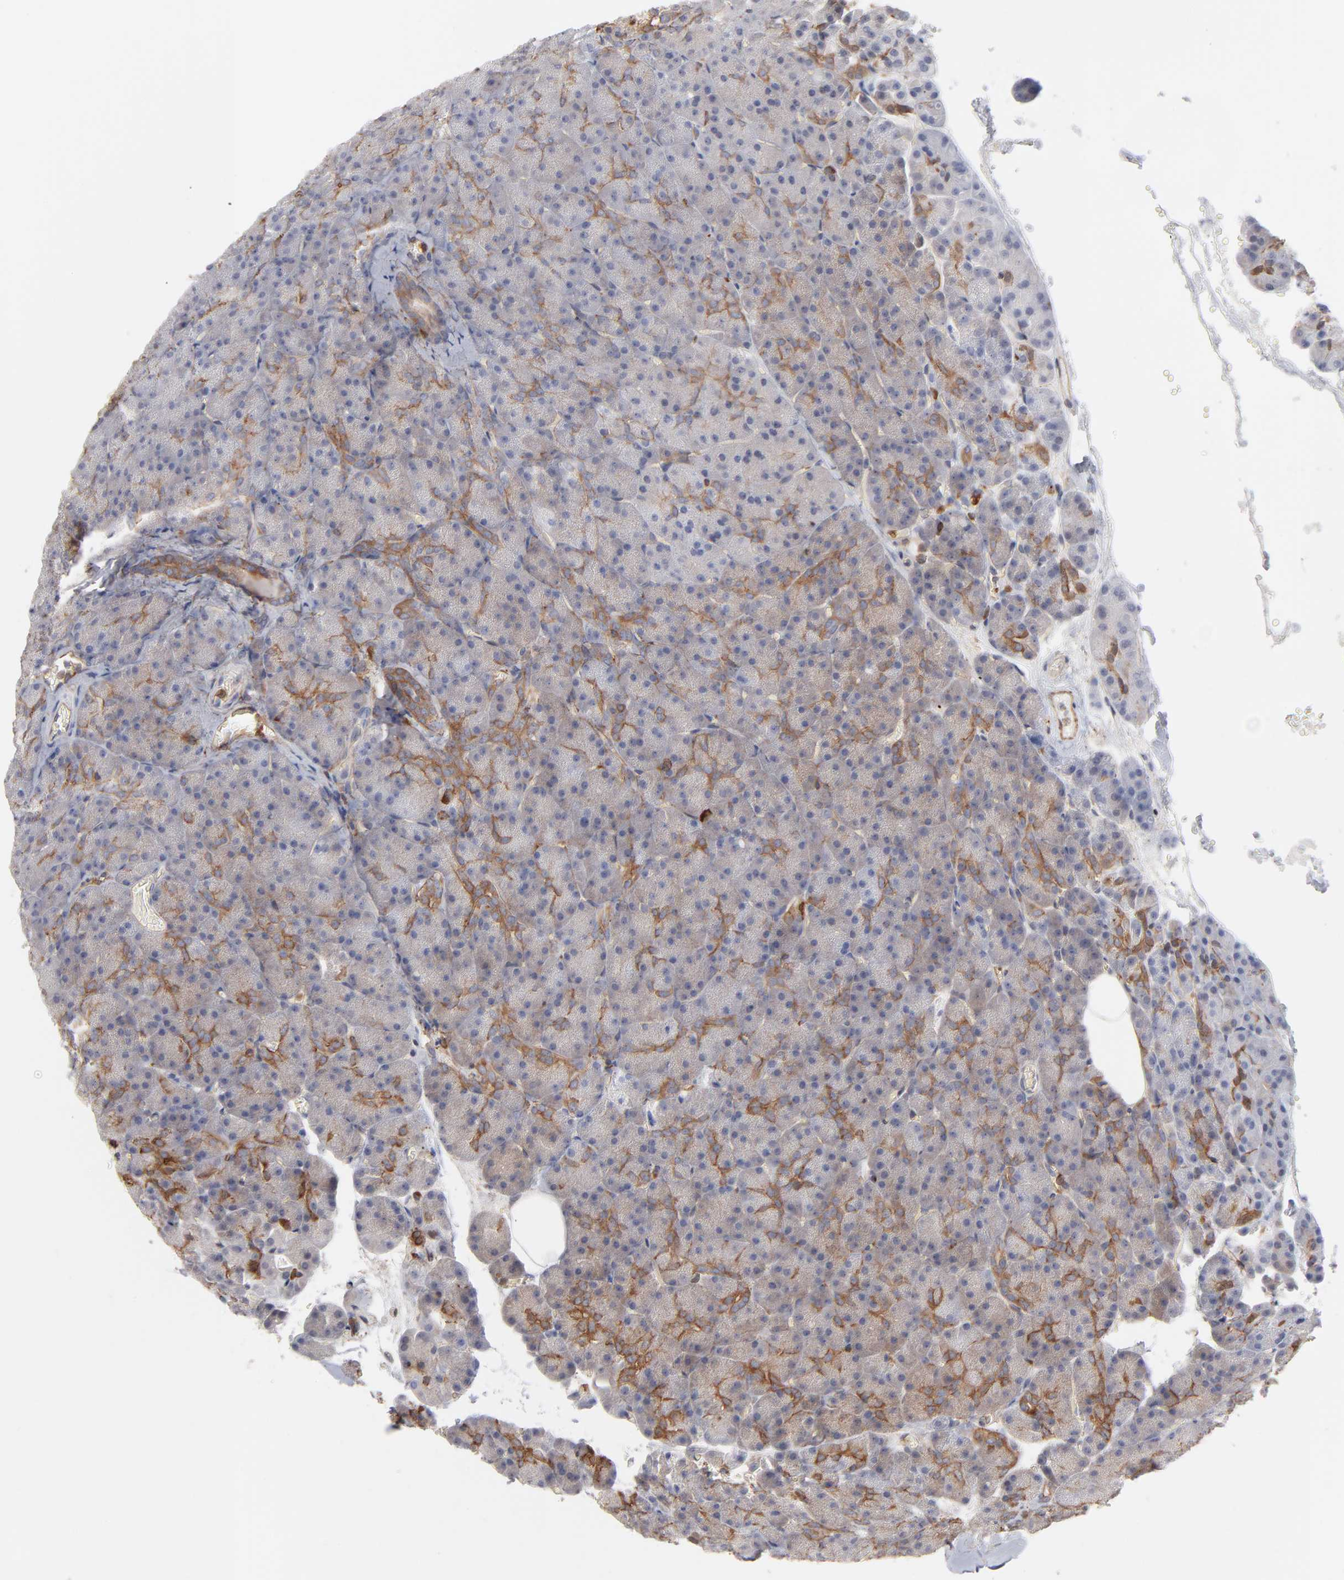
{"staining": {"intensity": "negative", "quantity": "none", "location": "none"}, "tissue": "pancreas", "cell_type": "Exocrine glandular cells", "image_type": "normal", "snomed": [{"axis": "morphology", "description": "Normal tissue, NOS"}, {"axis": "topography", "description": "Pancreas"}], "caption": "DAB (3,3'-diaminobenzidine) immunohistochemical staining of normal human pancreas displays no significant staining in exocrine glandular cells.", "gene": "PXN", "patient": {"sex": "female", "age": 35}}